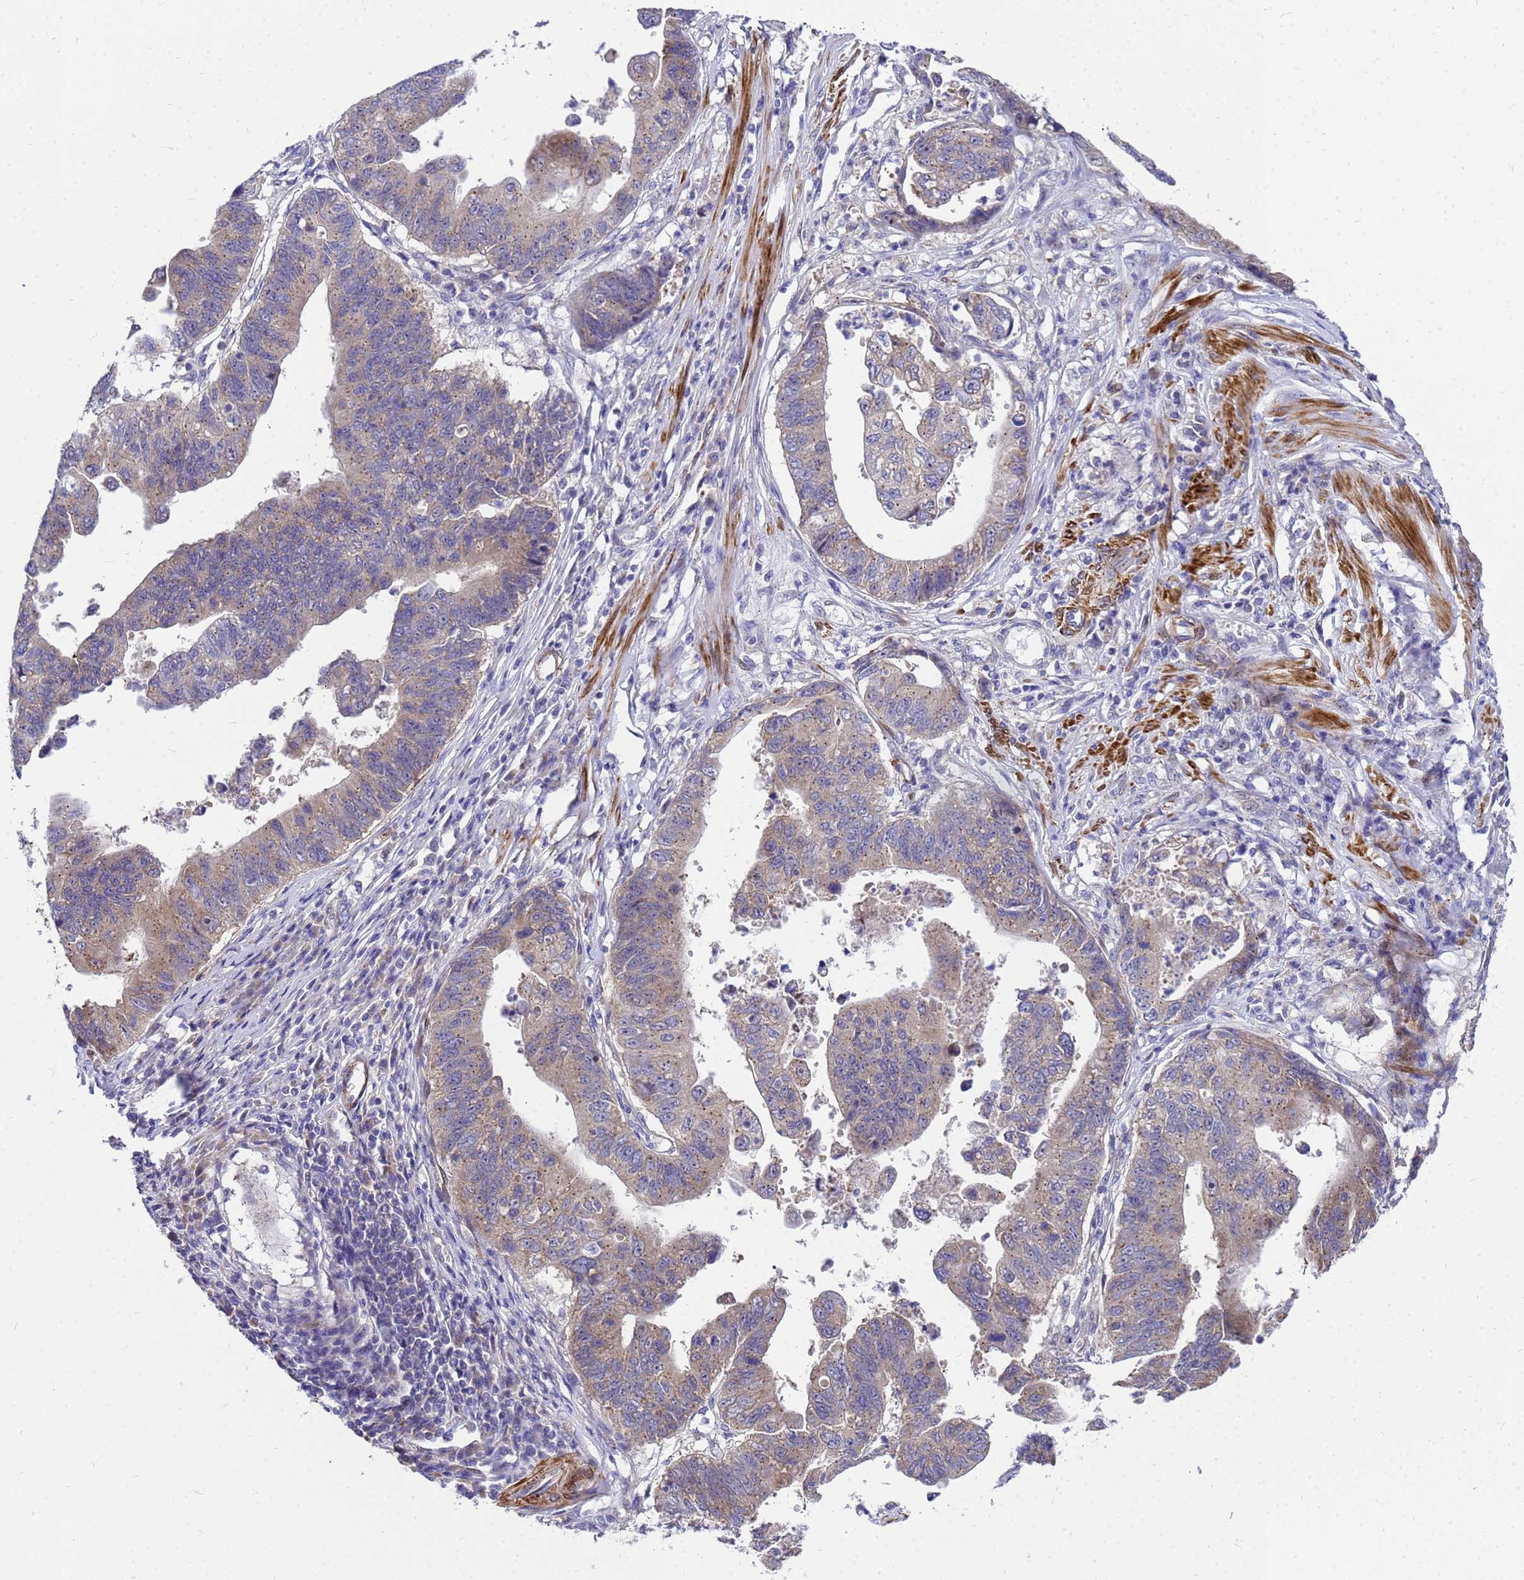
{"staining": {"intensity": "weak", "quantity": "25%-75%", "location": "cytoplasmic/membranous"}, "tissue": "stomach cancer", "cell_type": "Tumor cells", "image_type": "cancer", "snomed": [{"axis": "morphology", "description": "Adenocarcinoma, NOS"}, {"axis": "topography", "description": "Stomach"}], "caption": "Immunohistochemical staining of adenocarcinoma (stomach) displays low levels of weak cytoplasmic/membranous protein staining in approximately 25%-75% of tumor cells.", "gene": "POP7", "patient": {"sex": "male", "age": 59}}